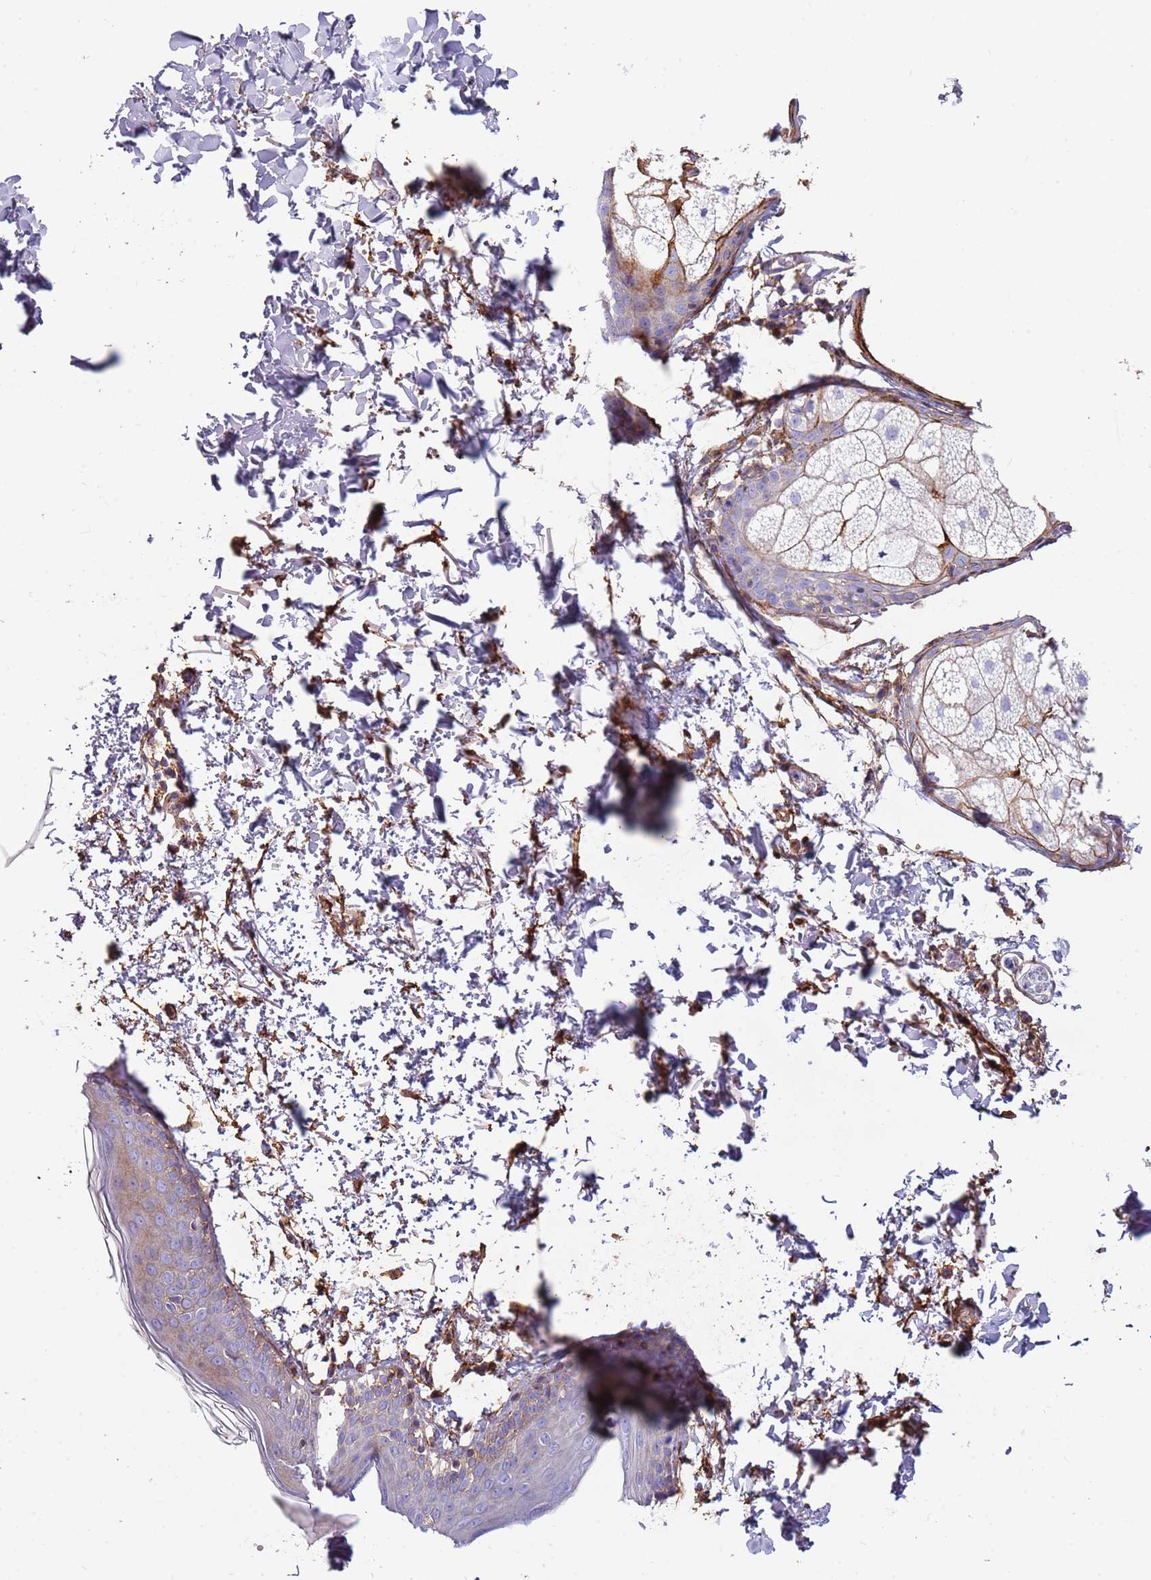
{"staining": {"intensity": "moderate", "quantity": ">75%", "location": "cytoplasmic/membranous"}, "tissue": "skin", "cell_type": "Fibroblasts", "image_type": "normal", "snomed": [{"axis": "morphology", "description": "Normal tissue, NOS"}, {"axis": "topography", "description": "Skin"}], "caption": "Immunohistochemical staining of benign skin shows >75% levels of moderate cytoplasmic/membranous protein expression in about >75% of fibroblasts. The protein of interest is stained brown, and the nuclei are stained in blue (DAB (3,3'-diaminobenzidine) IHC with brightfield microscopy, high magnification).", "gene": "ENSG00000271254", "patient": {"sex": "male", "age": 66}}